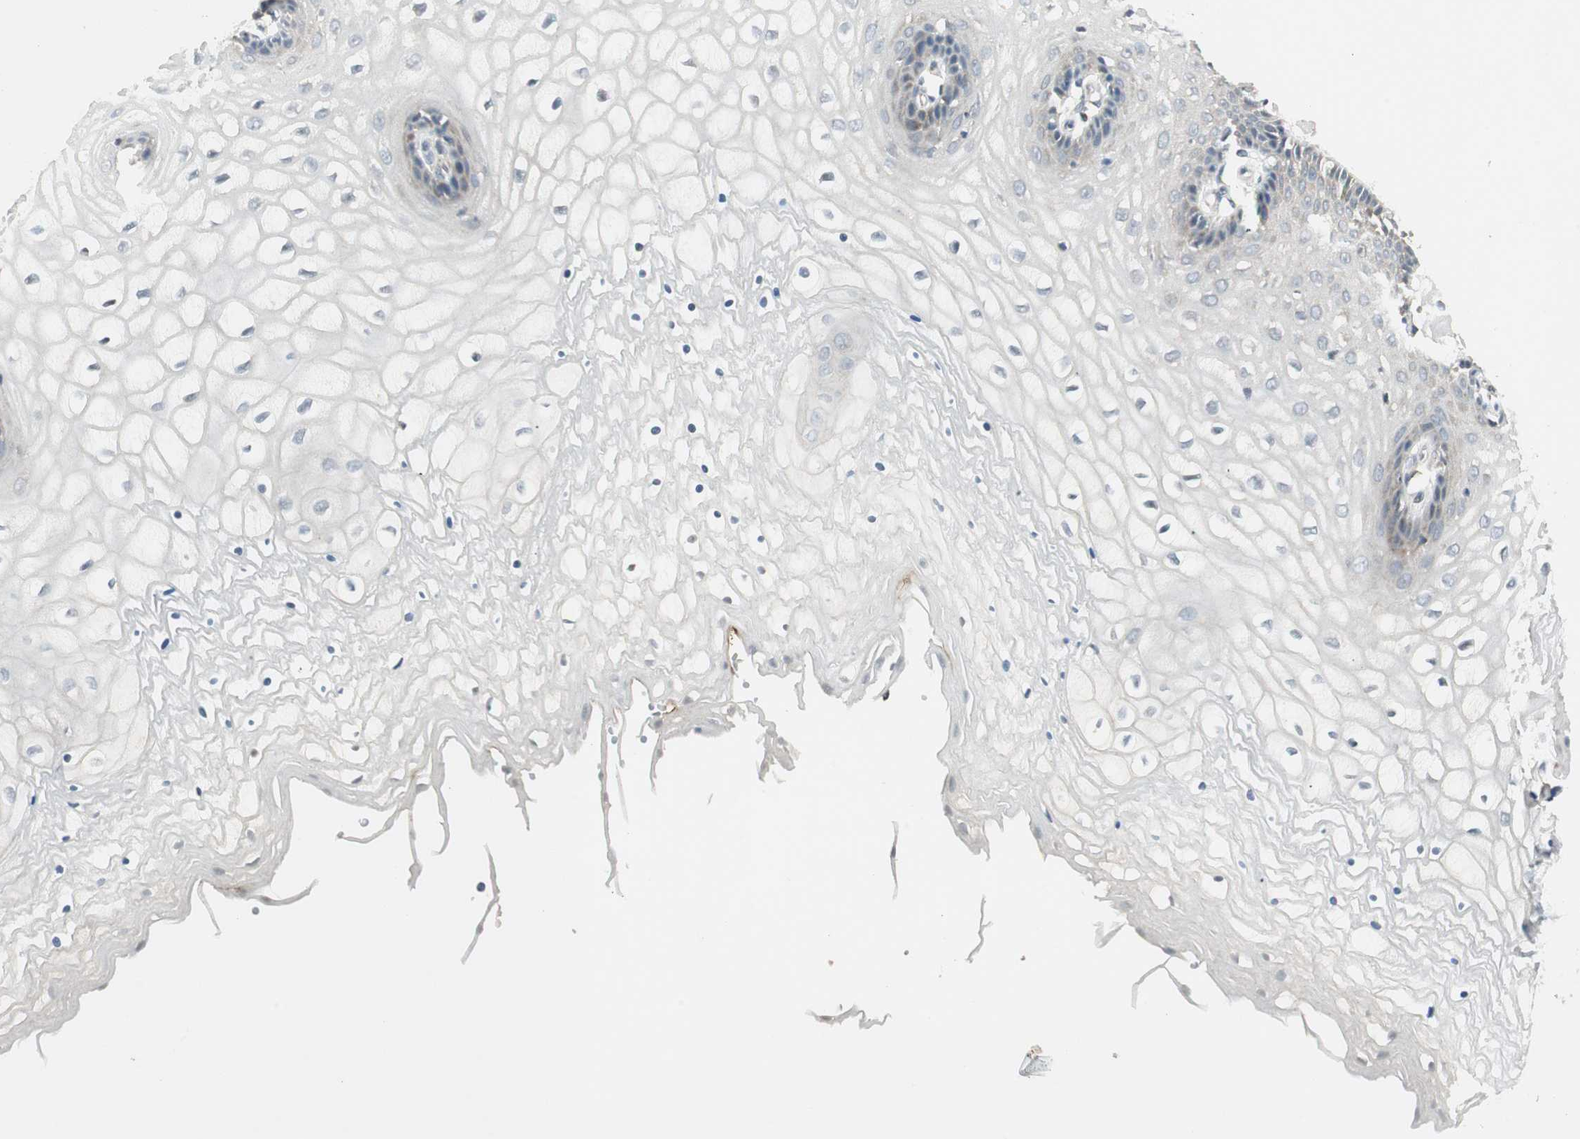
{"staining": {"intensity": "negative", "quantity": "none", "location": "none"}, "tissue": "vagina", "cell_type": "Squamous epithelial cells", "image_type": "normal", "snomed": [{"axis": "morphology", "description": "Normal tissue, NOS"}, {"axis": "topography", "description": "Vagina"}], "caption": "Immunohistochemistry image of normal human vagina stained for a protein (brown), which exhibits no expression in squamous epithelial cells. (Brightfield microscopy of DAB immunohistochemistry (IHC) at high magnification).", "gene": "USP2", "patient": {"sex": "female", "age": 34}}